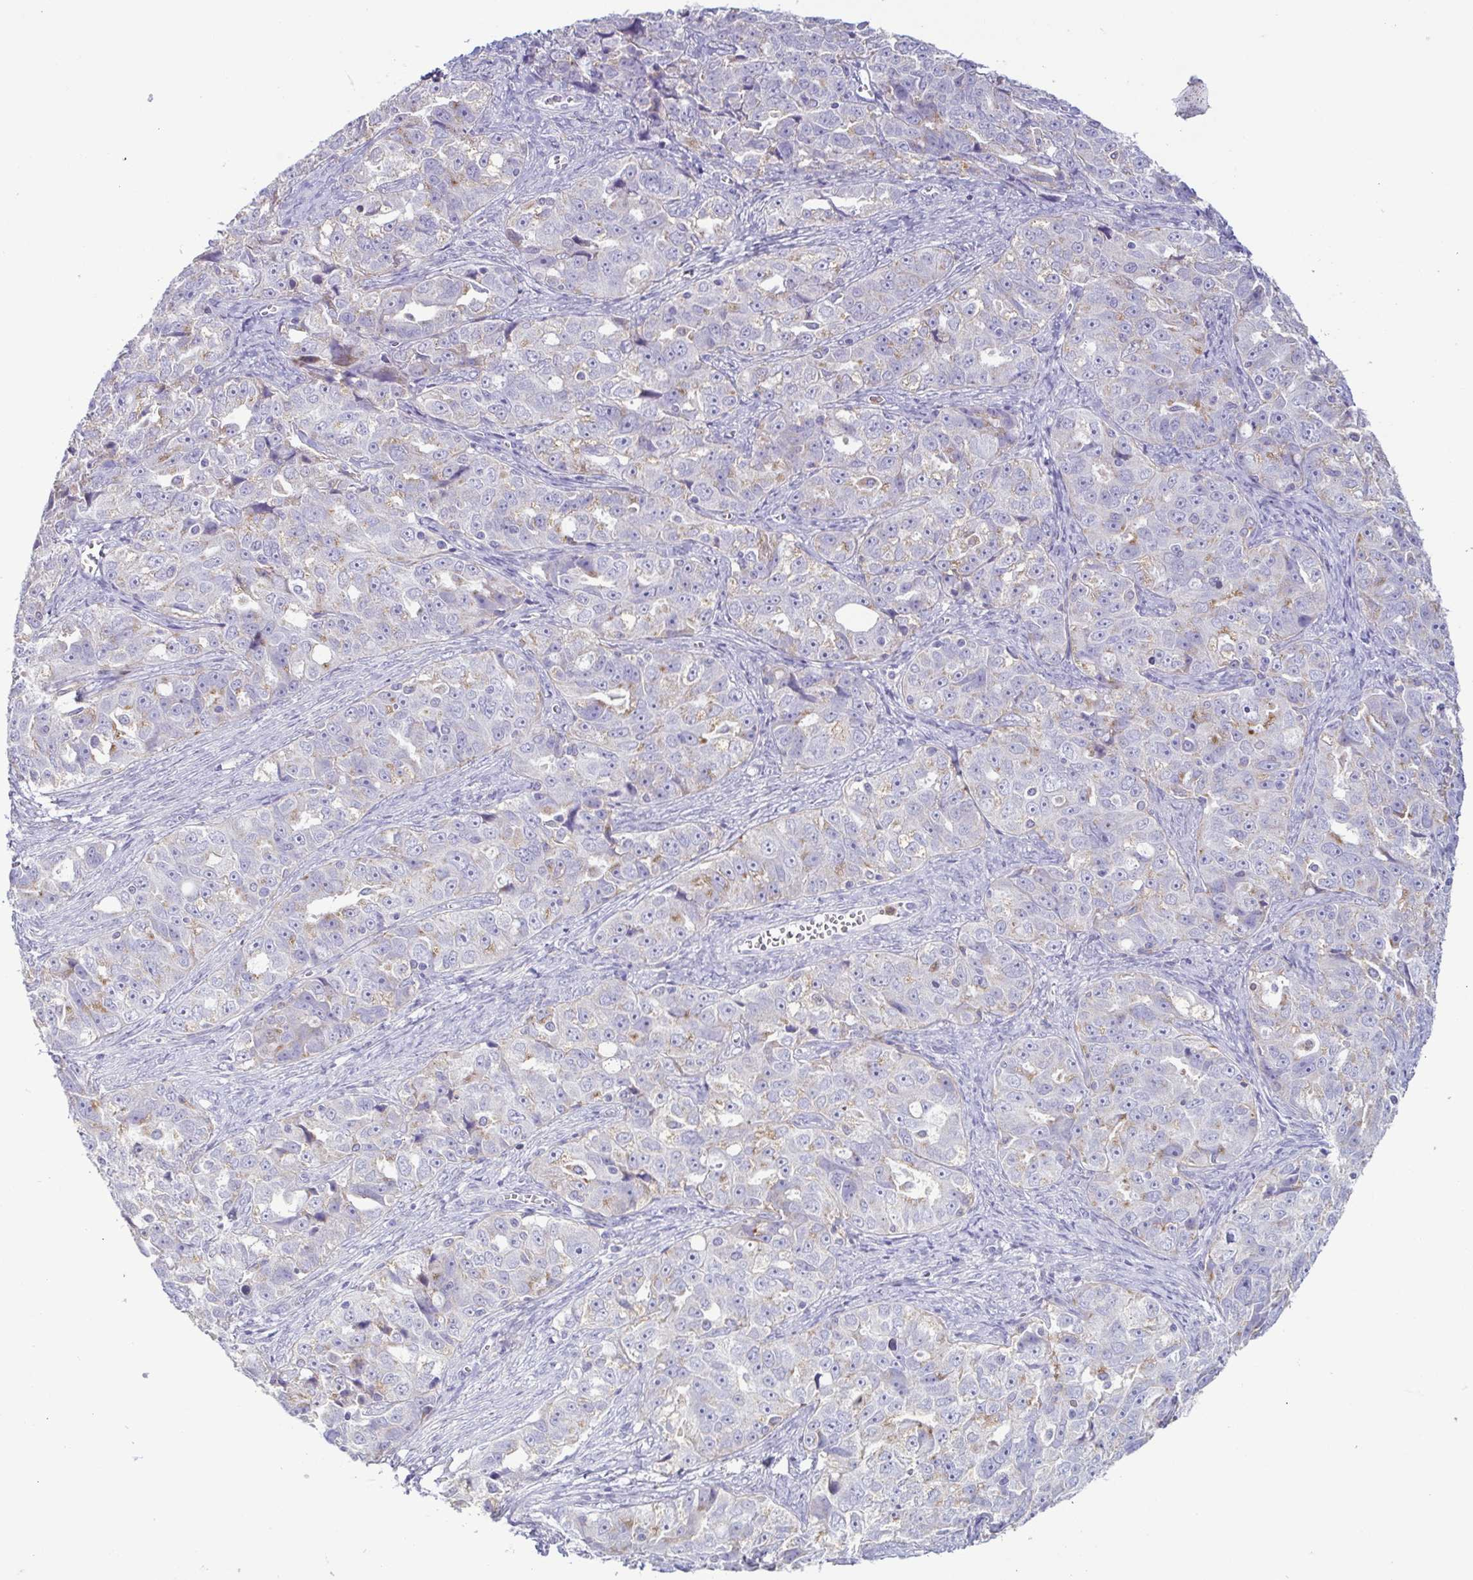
{"staining": {"intensity": "weak", "quantity": "<25%", "location": "cytoplasmic/membranous"}, "tissue": "ovarian cancer", "cell_type": "Tumor cells", "image_type": "cancer", "snomed": [{"axis": "morphology", "description": "Cystadenocarcinoma, serous, NOS"}, {"axis": "topography", "description": "Ovary"}], "caption": "DAB (3,3'-diaminobenzidine) immunohistochemical staining of human ovarian serous cystadenocarcinoma displays no significant expression in tumor cells.", "gene": "ATP6V1G2", "patient": {"sex": "female", "age": 51}}